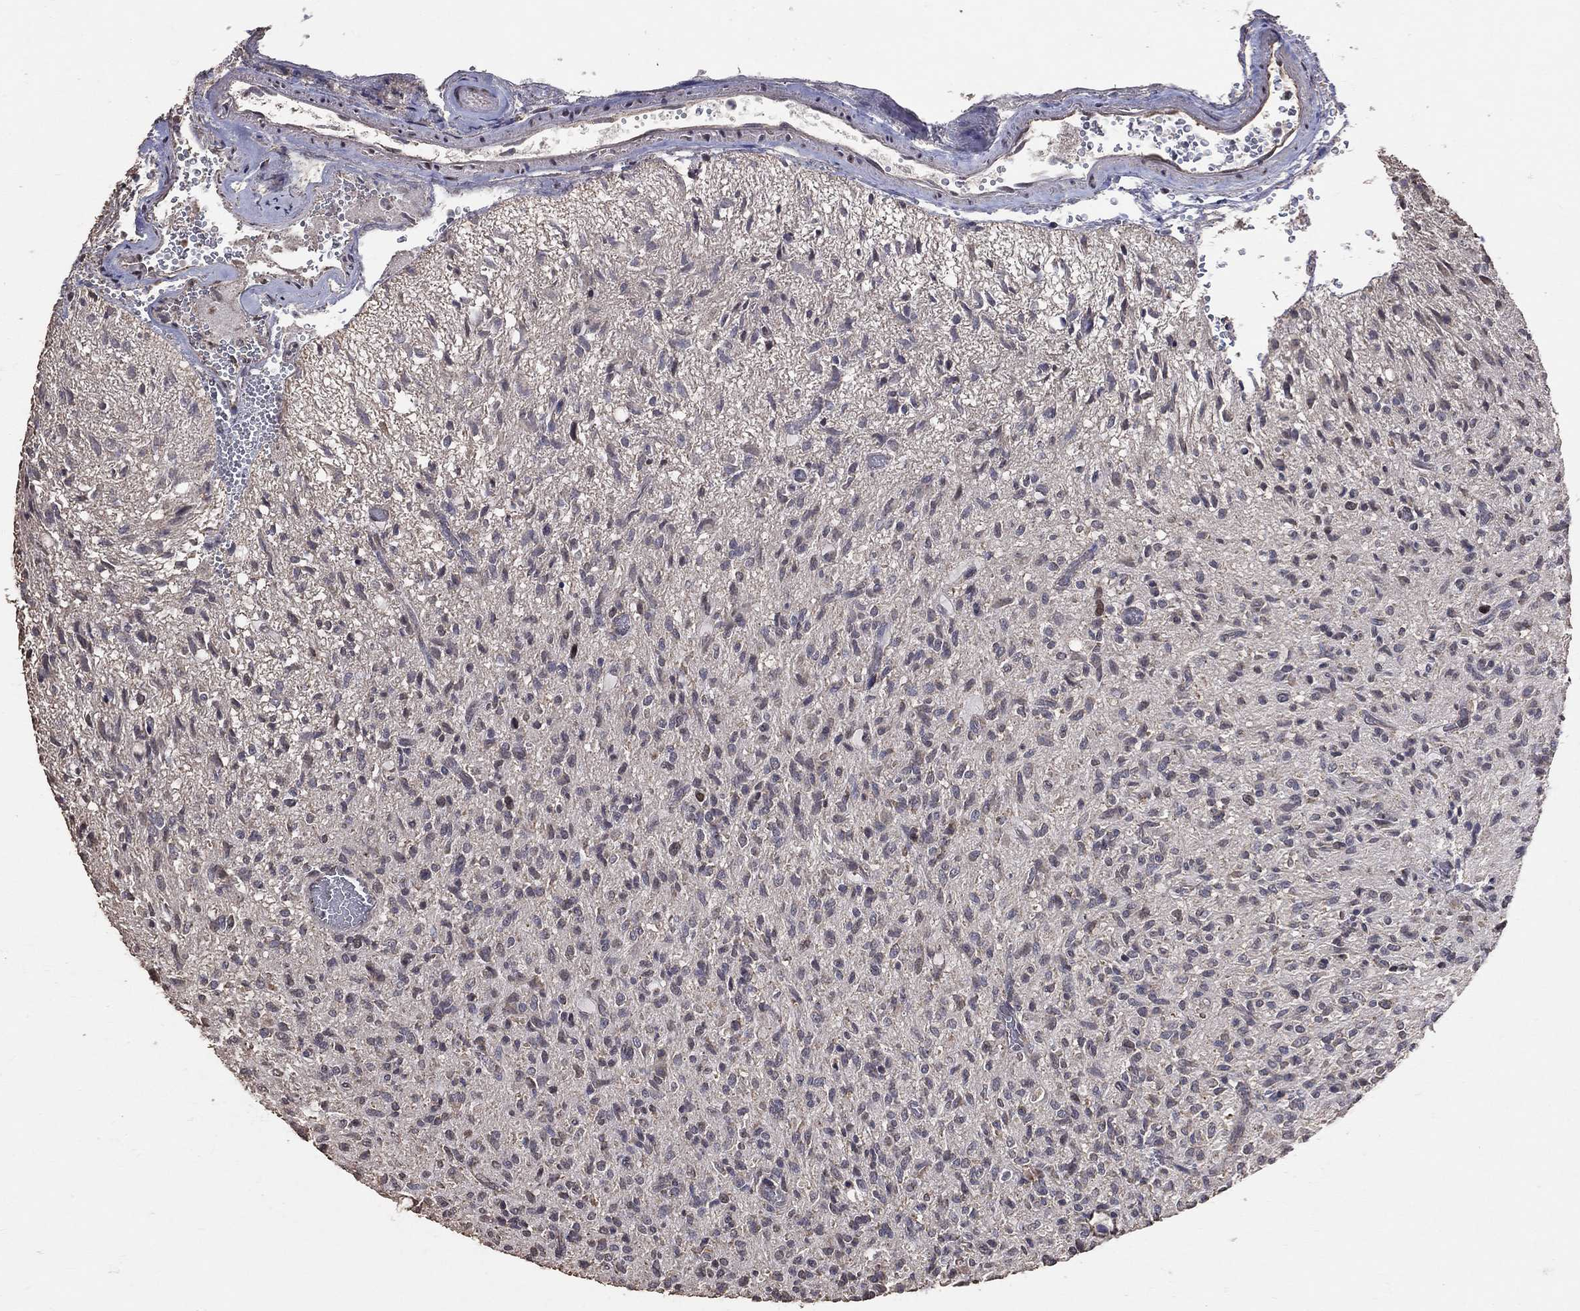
{"staining": {"intensity": "negative", "quantity": "none", "location": "none"}, "tissue": "glioma", "cell_type": "Tumor cells", "image_type": "cancer", "snomed": [{"axis": "morphology", "description": "Glioma, malignant, High grade"}, {"axis": "topography", "description": "Brain"}], "caption": "Immunohistochemical staining of human glioma shows no significant positivity in tumor cells.", "gene": "LY6K", "patient": {"sex": "male", "age": 64}}